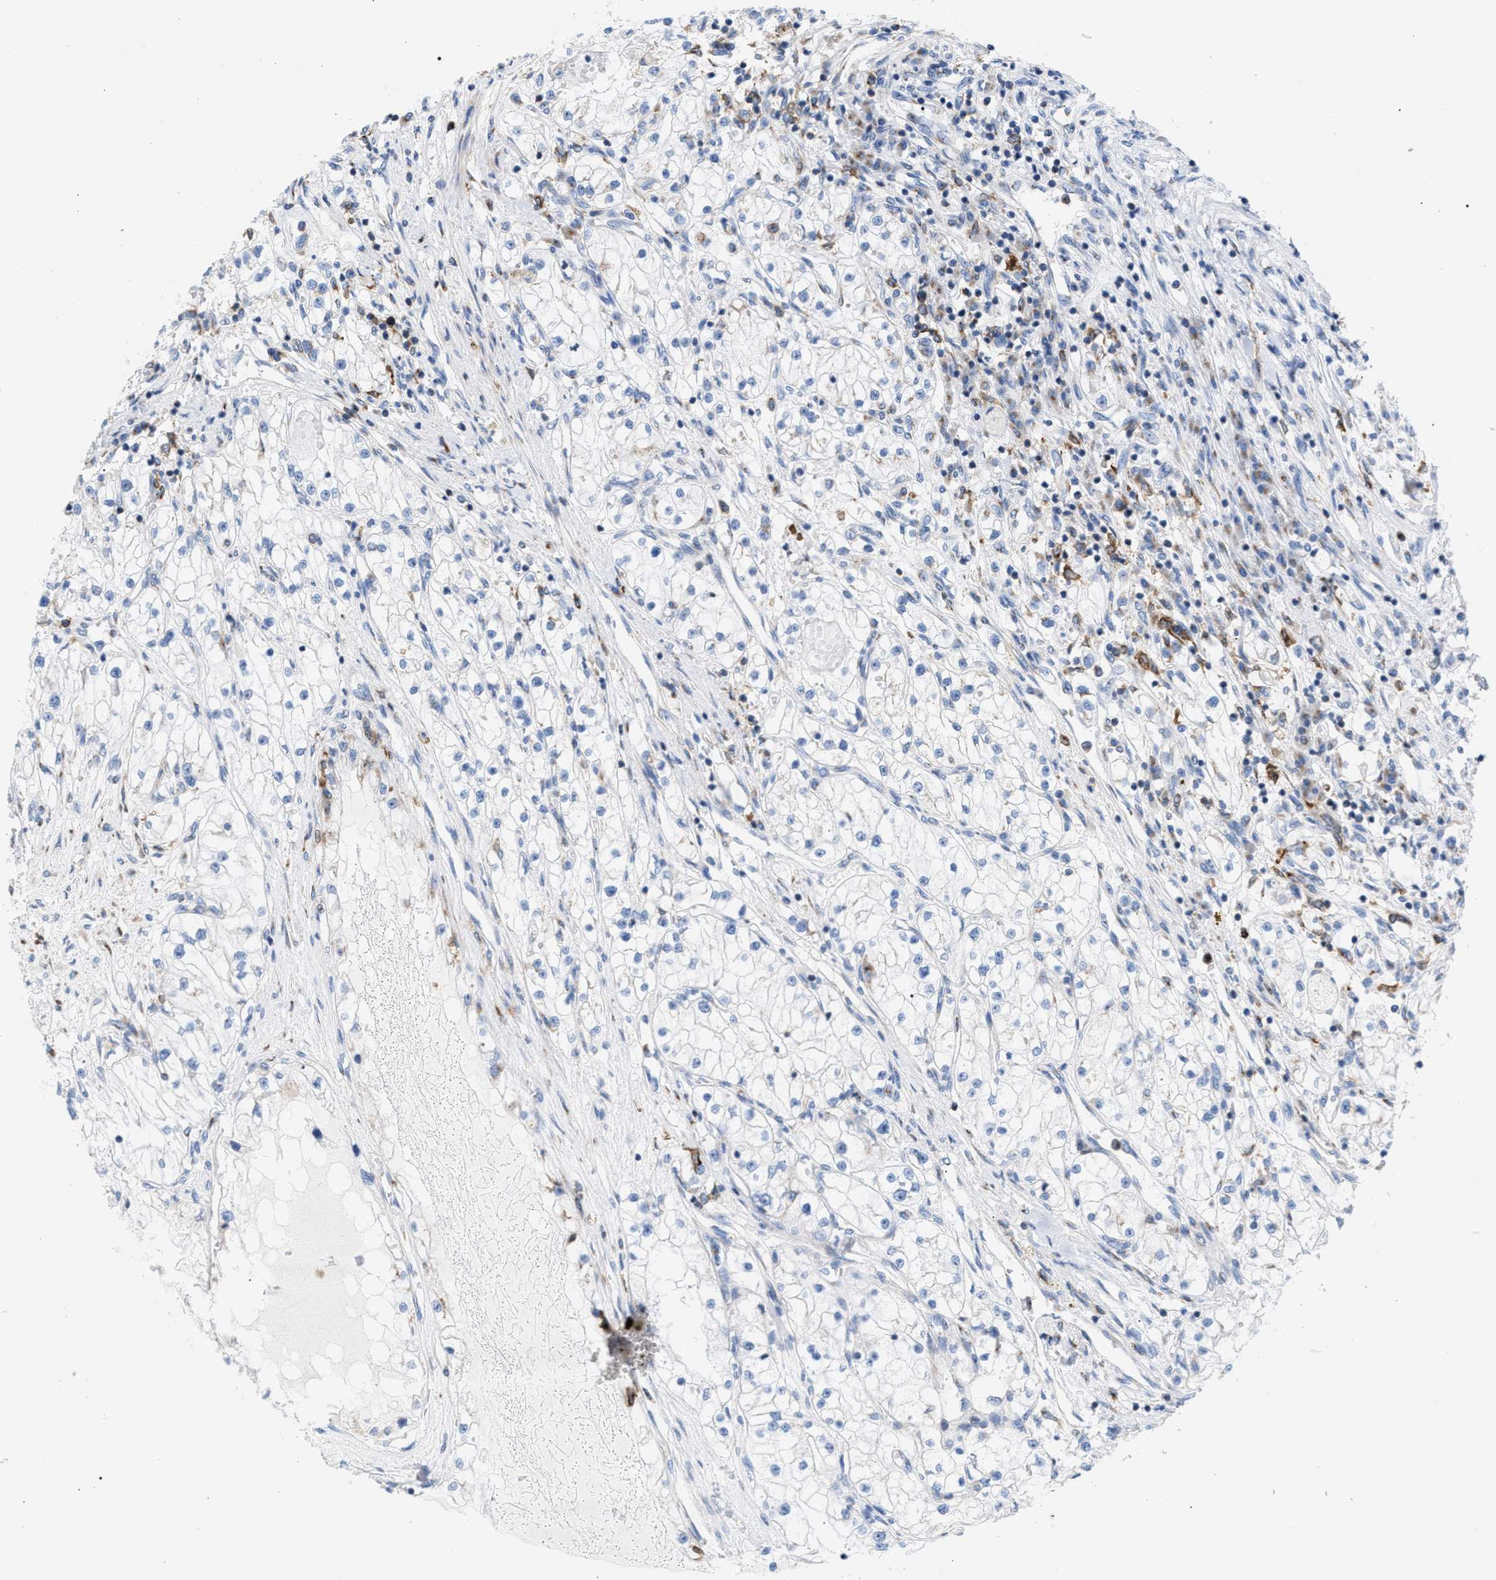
{"staining": {"intensity": "negative", "quantity": "none", "location": "none"}, "tissue": "renal cancer", "cell_type": "Tumor cells", "image_type": "cancer", "snomed": [{"axis": "morphology", "description": "Adenocarcinoma, NOS"}, {"axis": "topography", "description": "Kidney"}], "caption": "Histopathology image shows no significant protein positivity in tumor cells of renal adenocarcinoma. The staining is performed using DAB (3,3'-diaminobenzidine) brown chromogen with nuclei counter-stained in using hematoxylin.", "gene": "TACC3", "patient": {"sex": "male", "age": 68}}